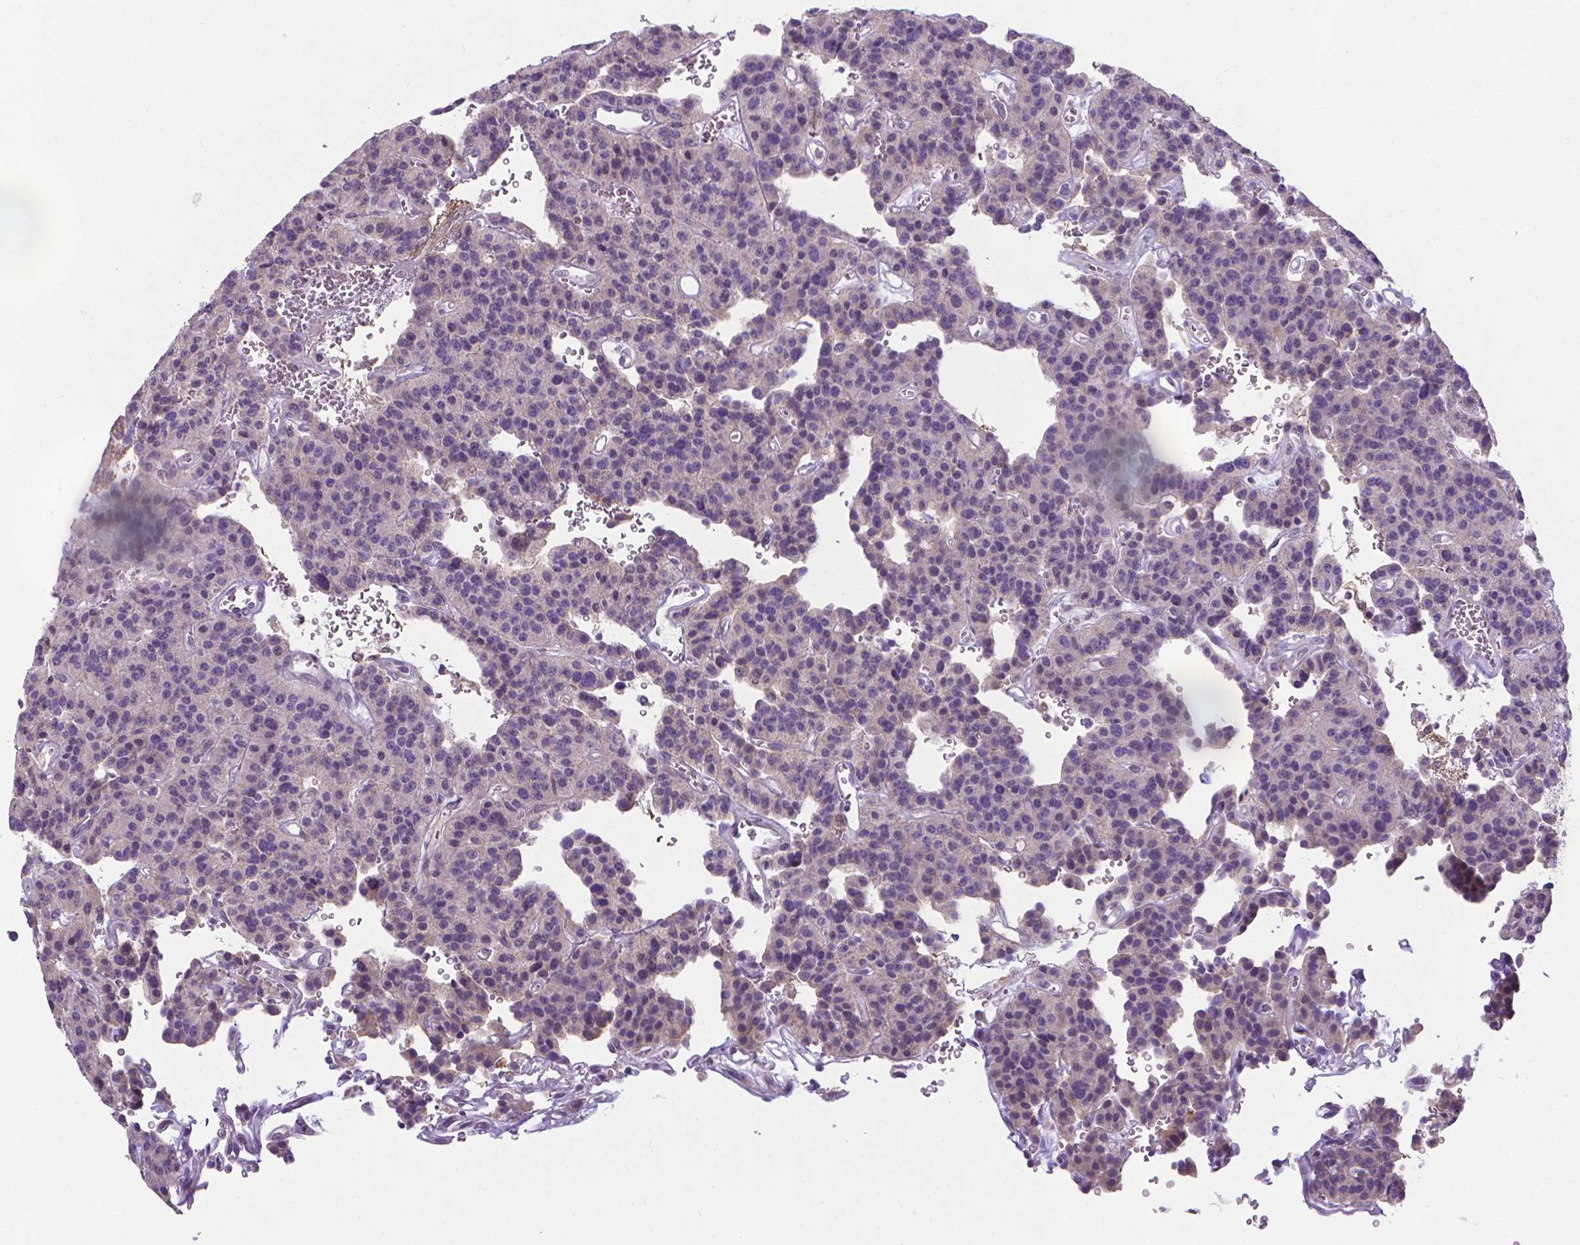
{"staining": {"intensity": "negative", "quantity": "none", "location": "none"}, "tissue": "carcinoid", "cell_type": "Tumor cells", "image_type": "cancer", "snomed": [{"axis": "morphology", "description": "Carcinoid, malignant, NOS"}, {"axis": "topography", "description": "Lung"}], "caption": "IHC of carcinoid displays no expression in tumor cells.", "gene": "GPR63", "patient": {"sex": "female", "age": 71}}